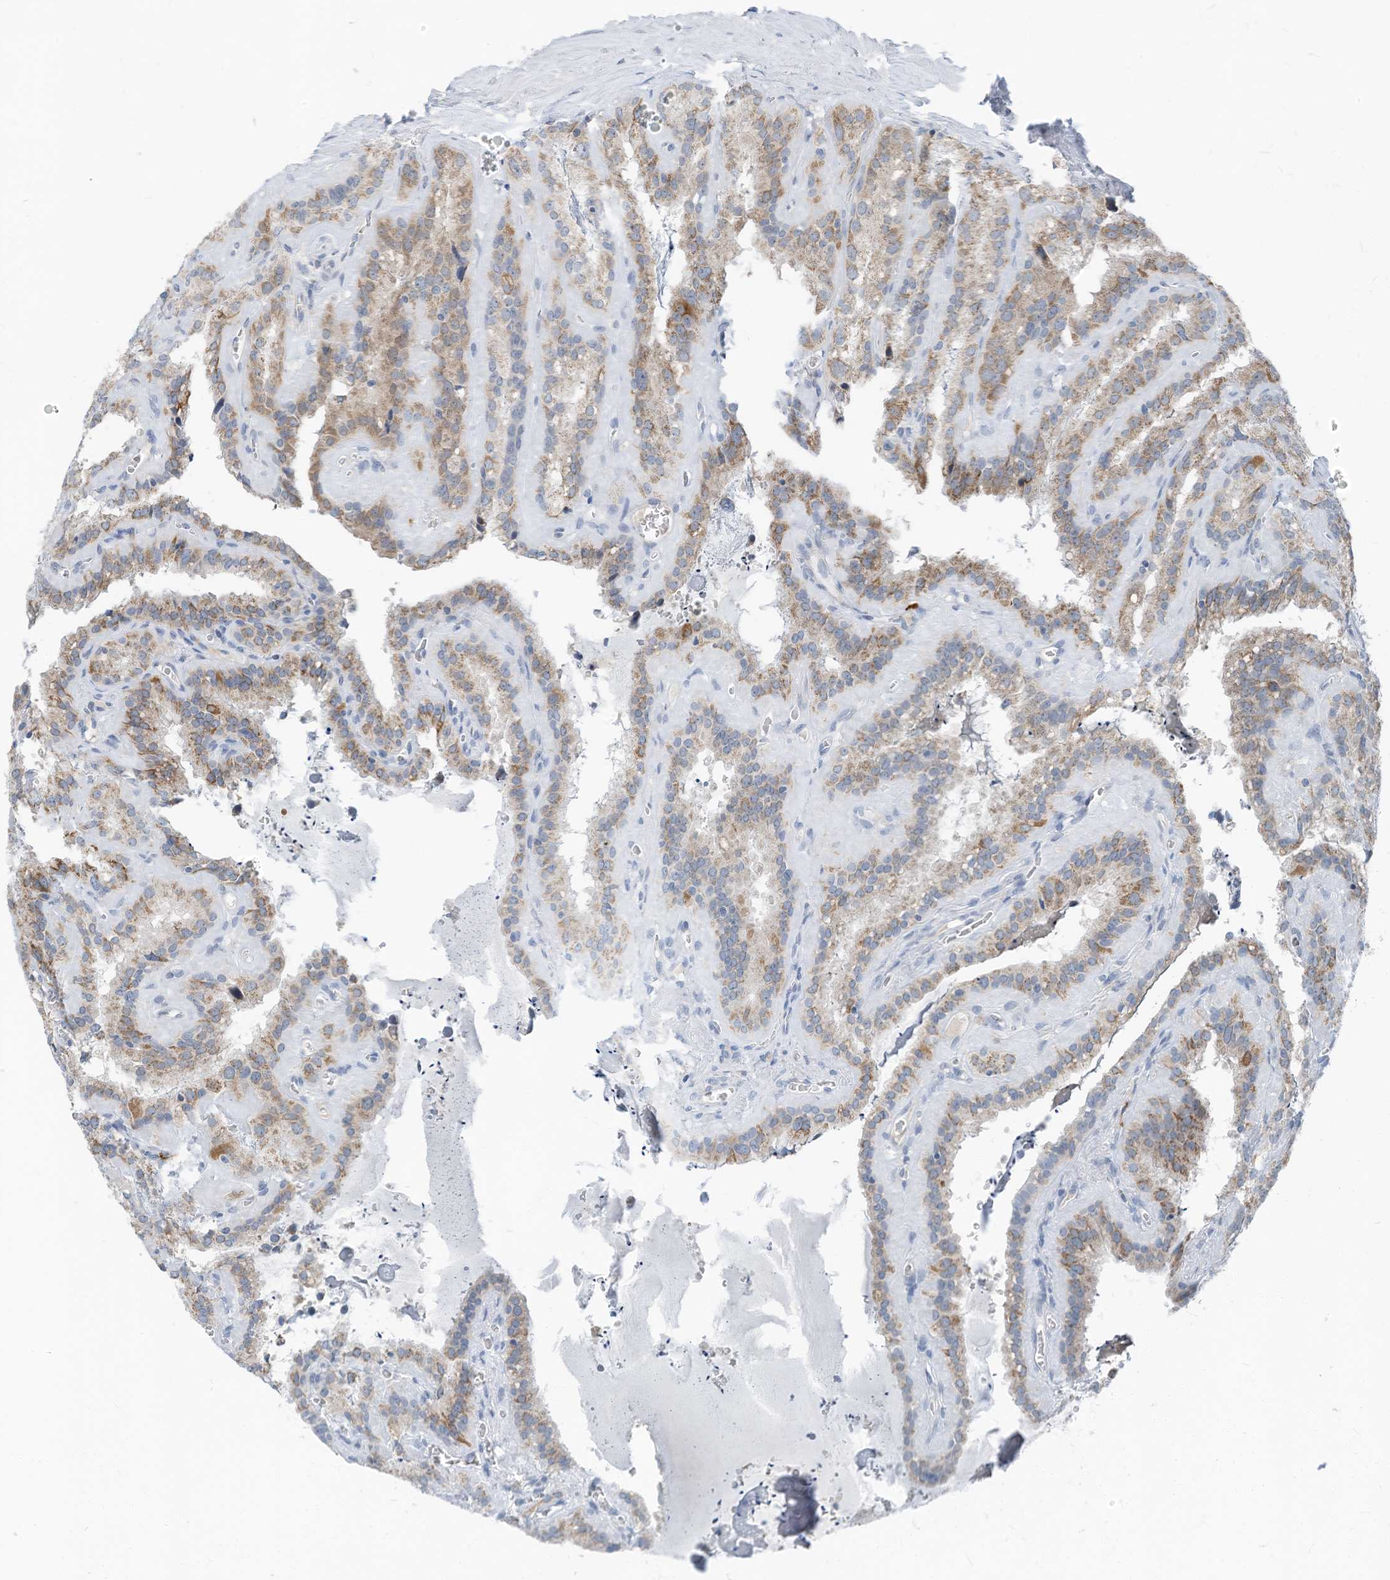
{"staining": {"intensity": "moderate", "quantity": "25%-75%", "location": "cytoplasmic/membranous"}, "tissue": "seminal vesicle", "cell_type": "Glandular cells", "image_type": "normal", "snomed": [{"axis": "morphology", "description": "Normal tissue, NOS"}, {"axis": "topography", "description": "Prostate"}, {"axis": "topography", "description": "Seminal veicle"}], "caption": "A histopathology image showing moderate cytoplasmic/membranous expression in approximately 25%-75% of glandular cells in unremarkable seminal vesicle, as visualized by brown immunohistochemical staining.", "gene": "CHMP2B", "patient": {"sex": "male", "age": 59}}